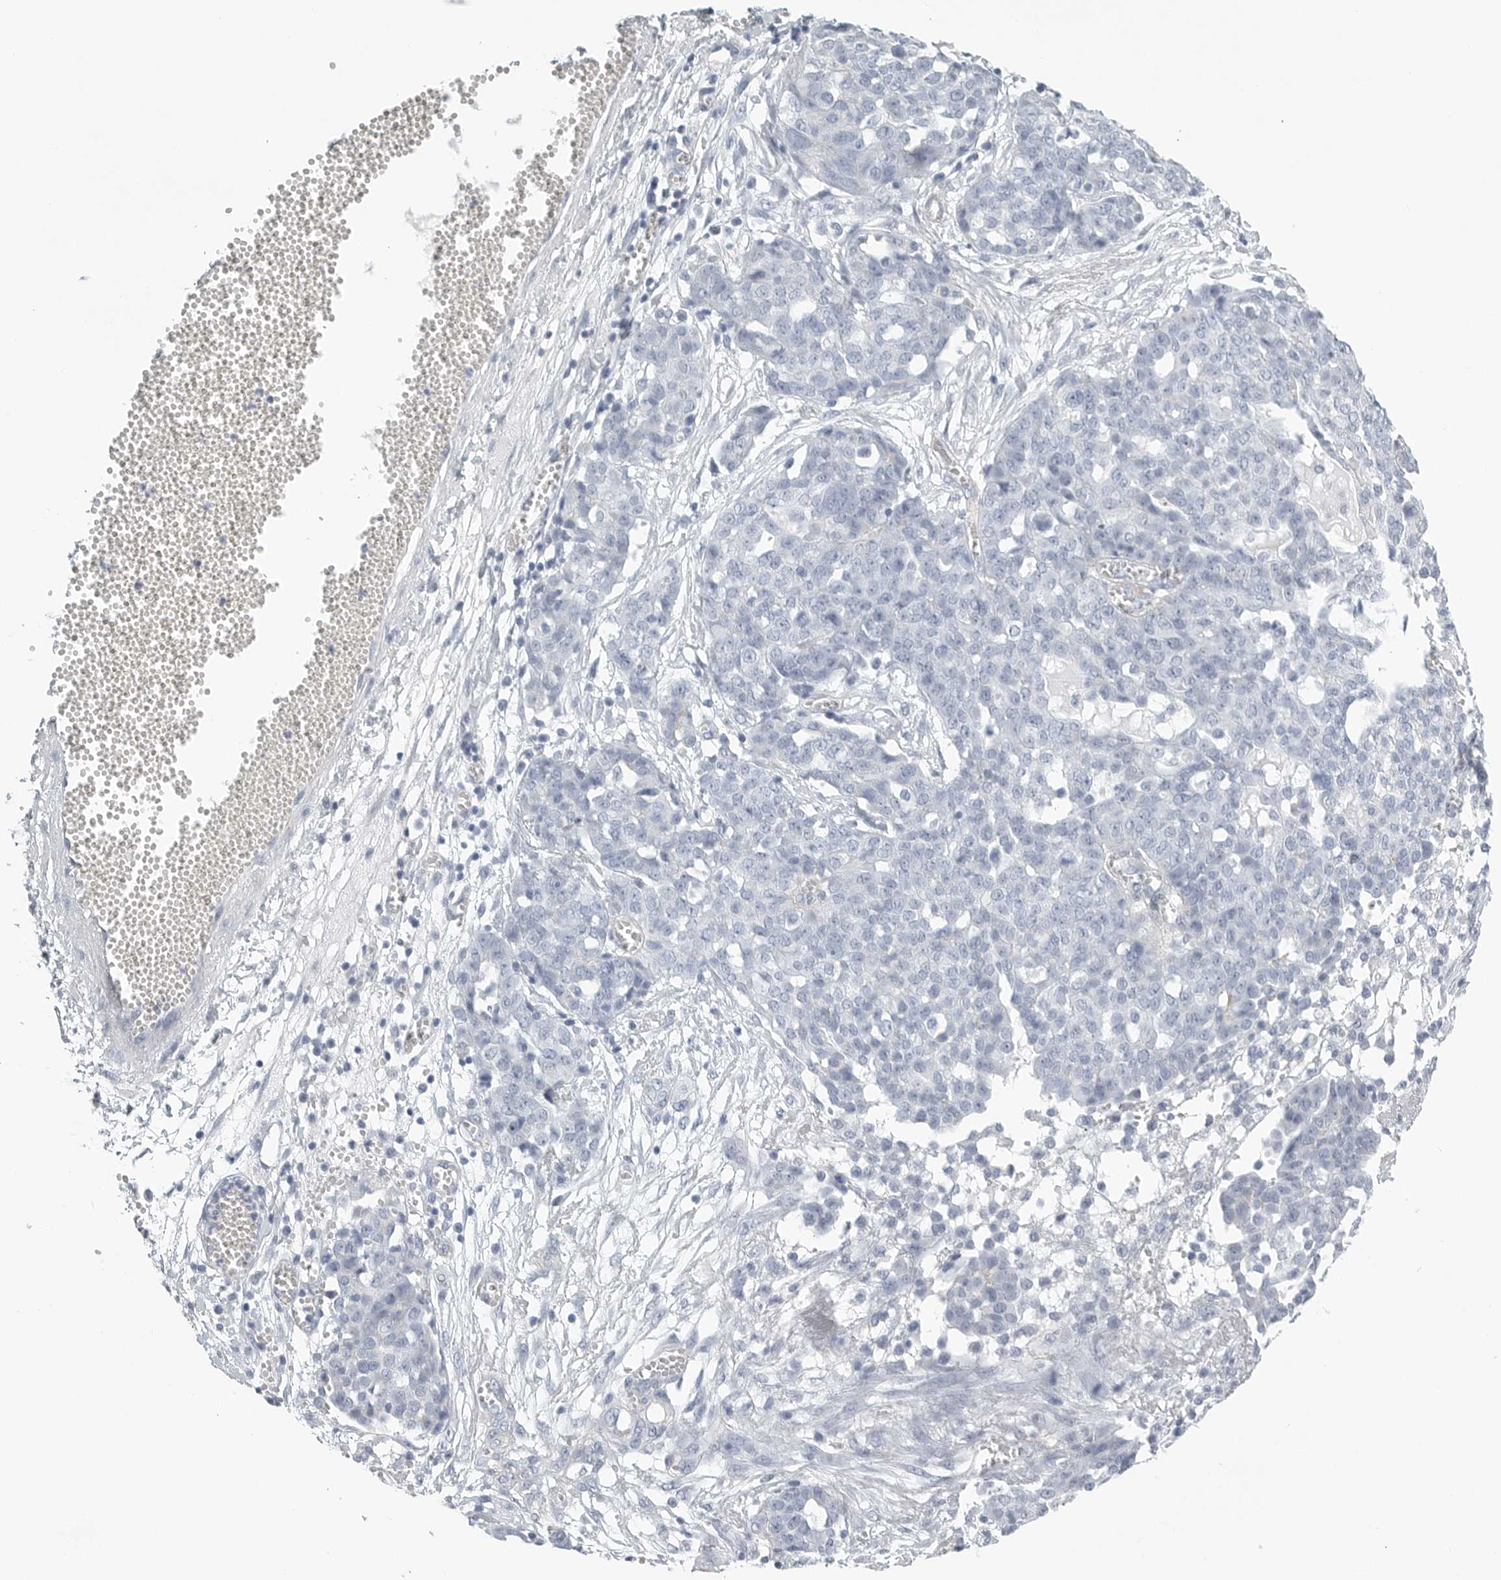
{"staining": {"intensity": "negative", "quantity": "none", "location": "none"}, "tissue": "ovarian cancer", "cell_type": "Tumor cells", "image_type": "cancer", "snomed": [{"axis": "morphology", "description": "Cystadenocarcinoma, serous, NOS"}, {"axis": "topography", "description": "Soft tissue"}, {"axis": "topography", "description": "Ovary"}], "caption": "High power microscopy histopathology image of an IHC photomicrograph of ovarian cancer (serous cystadenocarcinoma), revealing no significant positivity in tumor cells.", "gene": "TNR", "patient": {"sex": "female", "age": 57}}